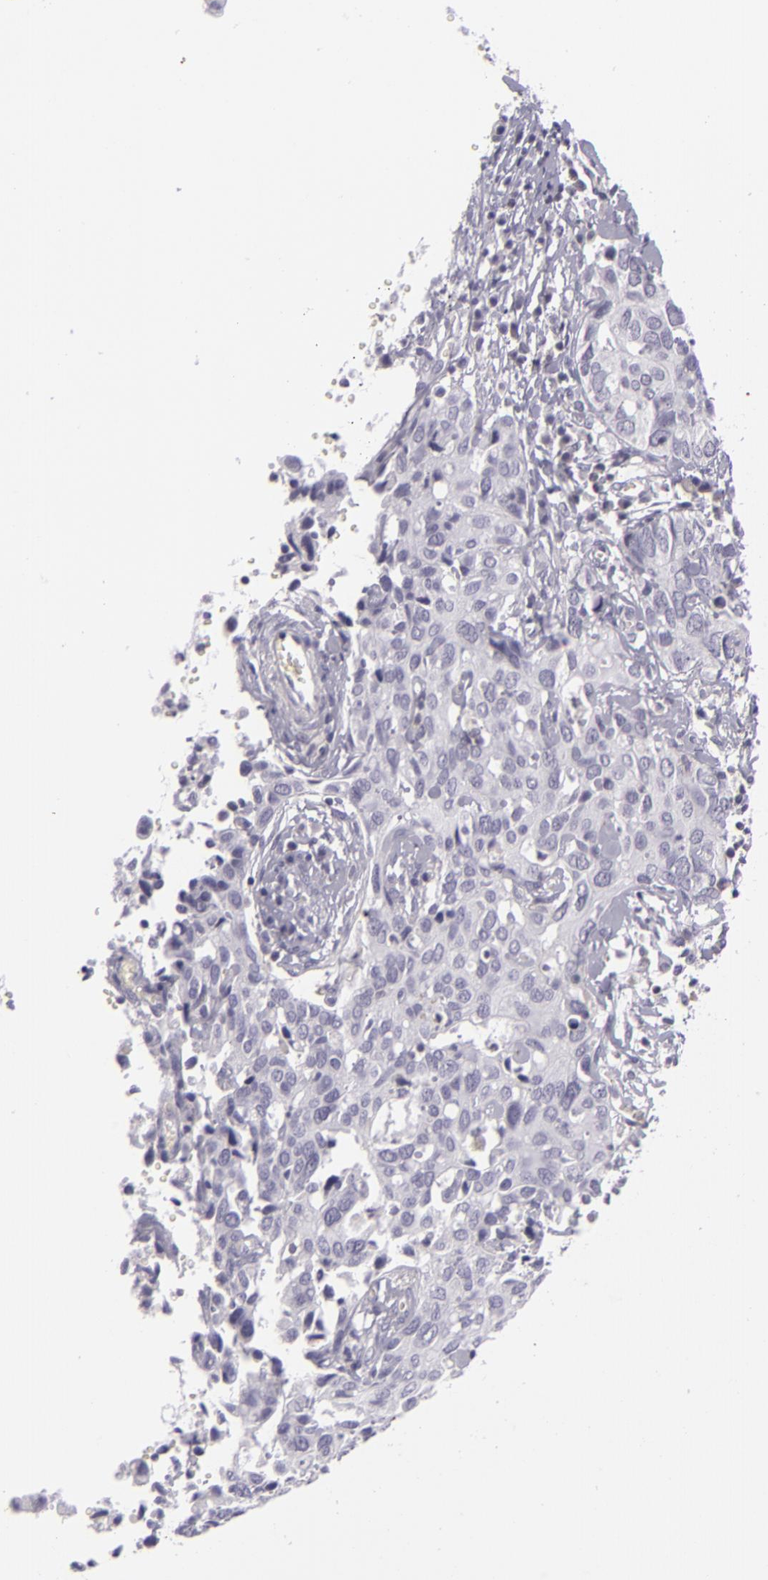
{"staining": {"intensity": "negative", "quantity": "none", "location": "none"}, "tissue": "cervical cancer", "cell_type": "Tumor cells", "image_type": "cancer", "snomed": [{"axis": "morphology", "description": "Normal tissue, NOS"}, {"axis": "morphology", "description": "Squamous cell carcinoma, NOS"}, {"axis": "topography", "description": "Cervix"}], "caption": "Image shows no protein staining in tumor cells of cervical cancer (squamous cell carcinoma) tissue. (DAB (3,3'-diaminobenzidine) immunohistochemistry (IHC), high magnification).", "gene": "KCNAB2", "patient": {"sex": "female", "age": 45}}